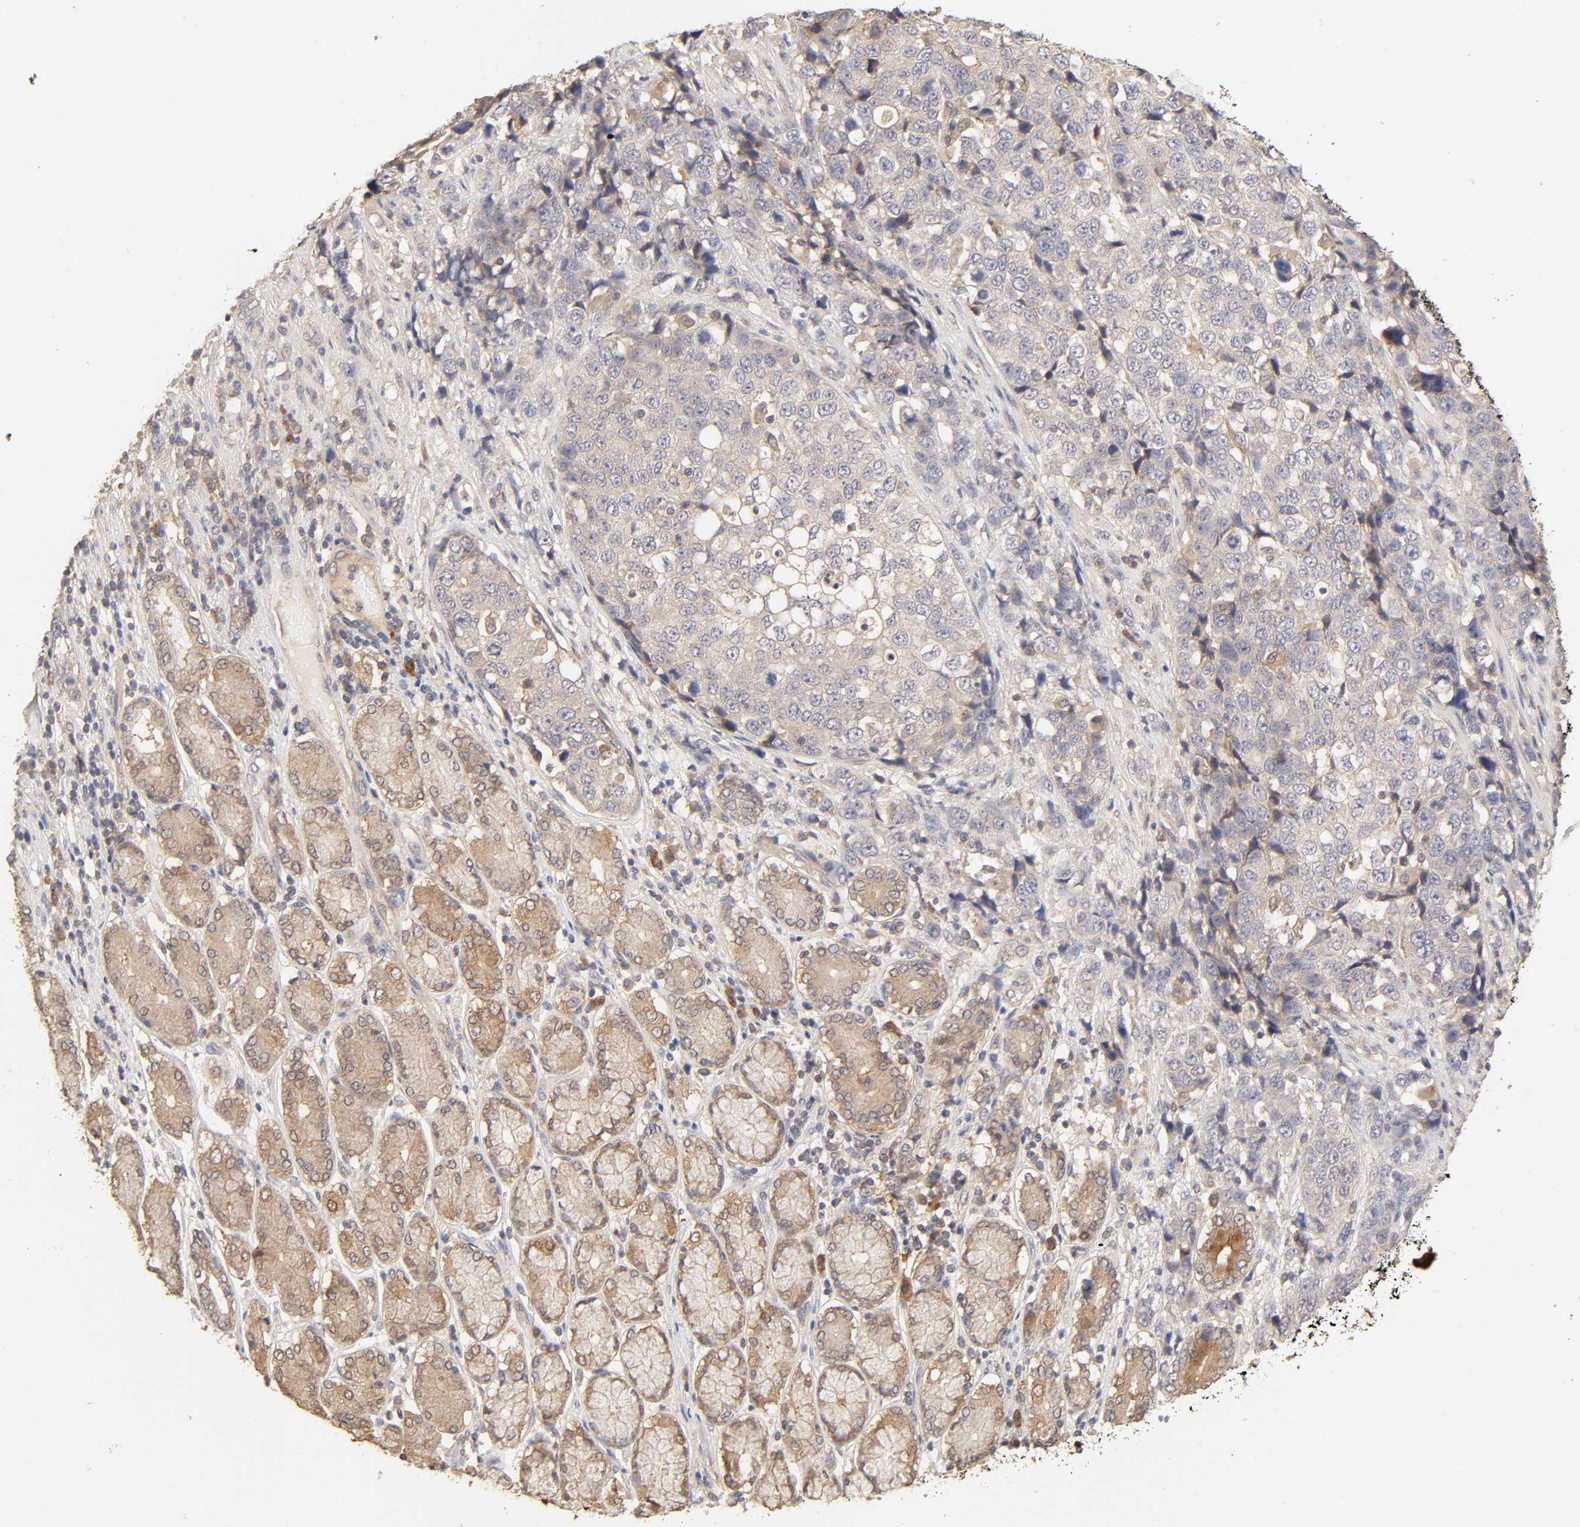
{"staining": {"intensity": "negative", "quantity": "none", "location": "none"}, "tissue": "stomach cancer", "cell_type": "Tumor cells", "image_type": "cancer", "snomed": [{"axis": "morphology", "description": "Normal tissue, NOS"}, {"axis": "morphology", "description": "Adenocarcinoma, NOS"}, {"axis": "topography", "description": "Stomach"}], "caption": "Tumor cells show no significant expression in stomach adenocarcinoma.", "gene": "AP1G2", "patient": {"sex": "male", "age": 48}}